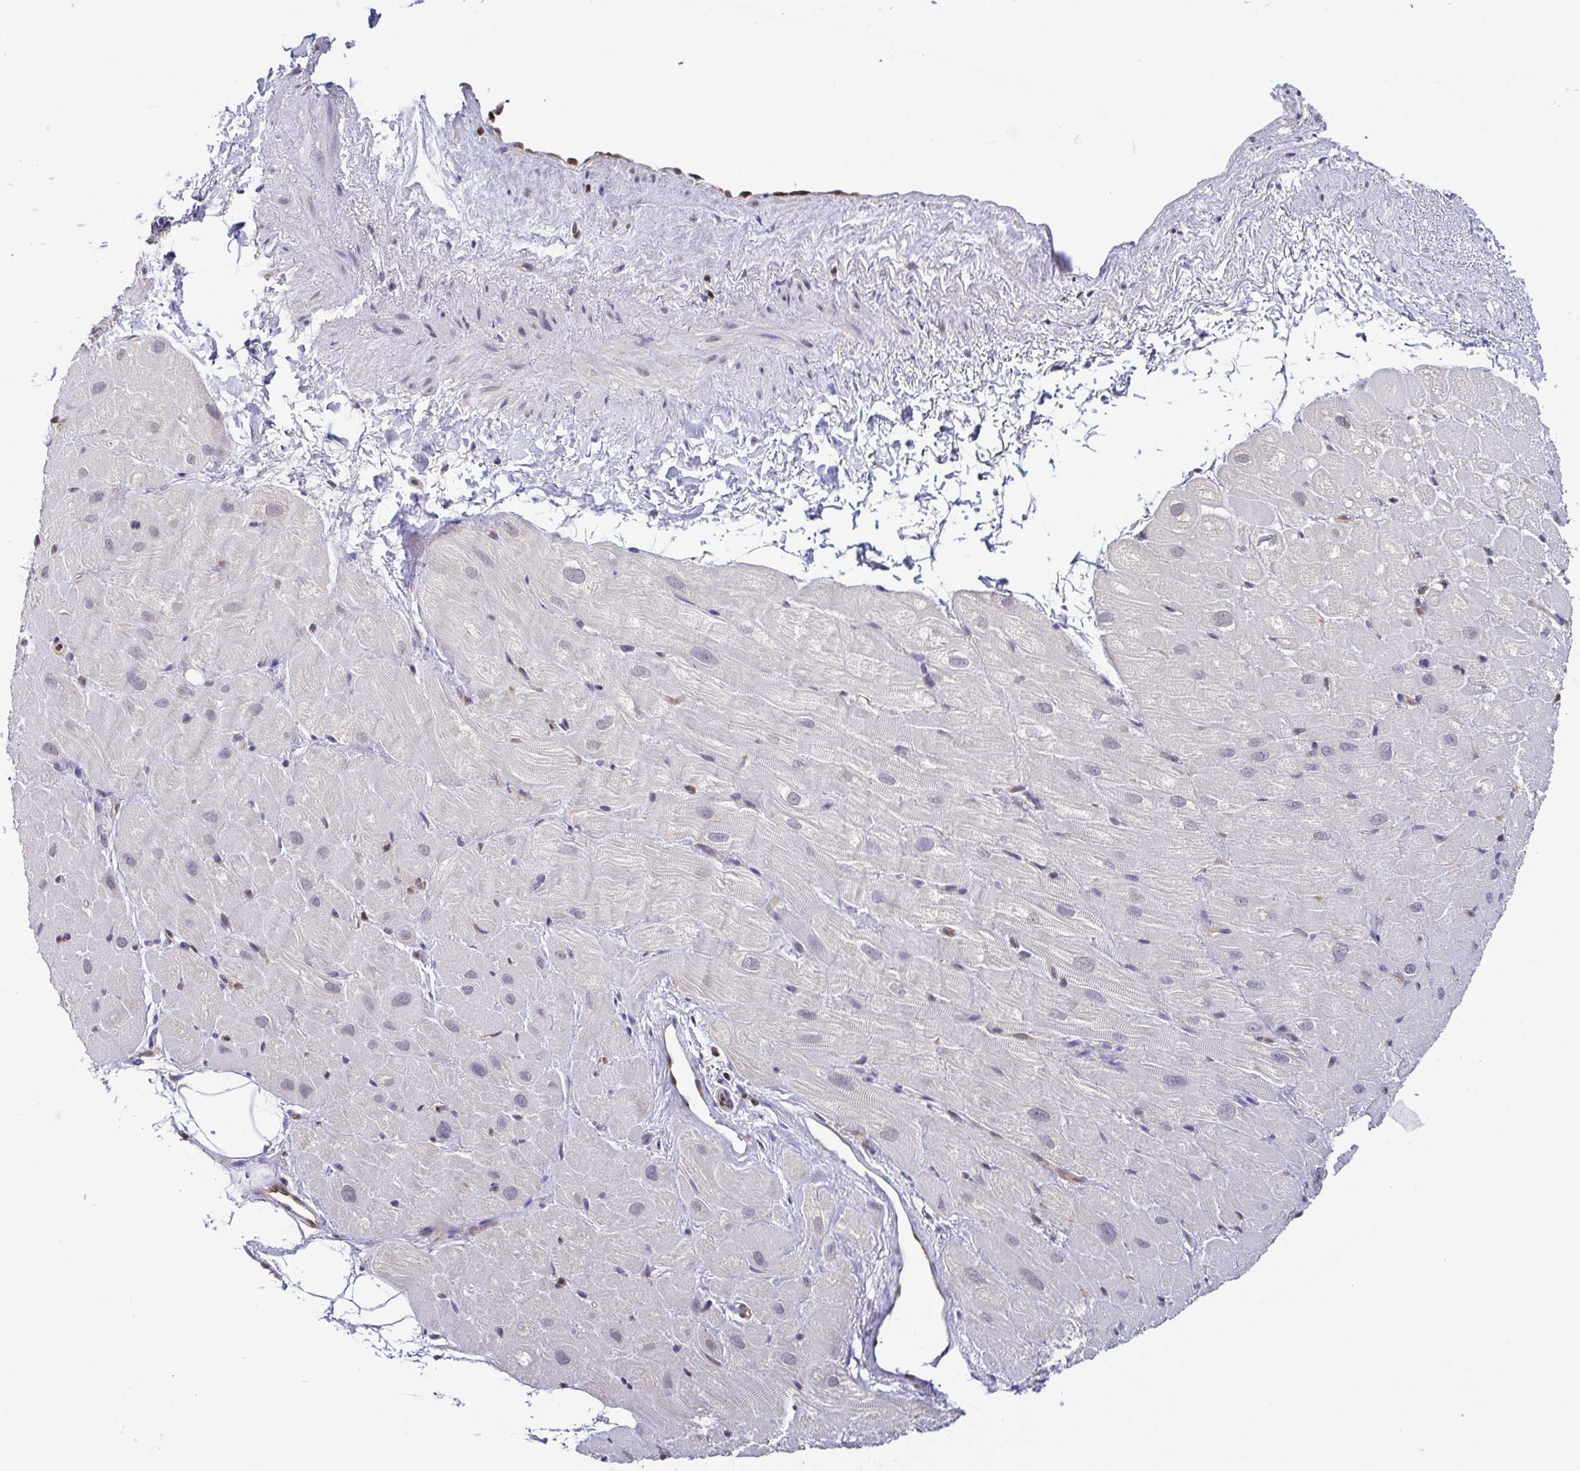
{"staining": {"intensity": "negative", "quantity": "none", "location": "none"}, "tissue": "heart muscle", "cell_type": "Cardiomyocytes", "image_type": "normal", "snomed": [{"axis": "morphology", "description": "Normal tissue, NOS"}, {"axis": "topography", "description": "Heart"}], "caption": "Immunohistochemistry (IHC) photomicrograph of benign heart muscle: human heart muscle stained with DAB displays no significant protein positivity in cardiomyocytes.", "gene": "PSMB9", "patient": {"sex": "male", "age": 62}}